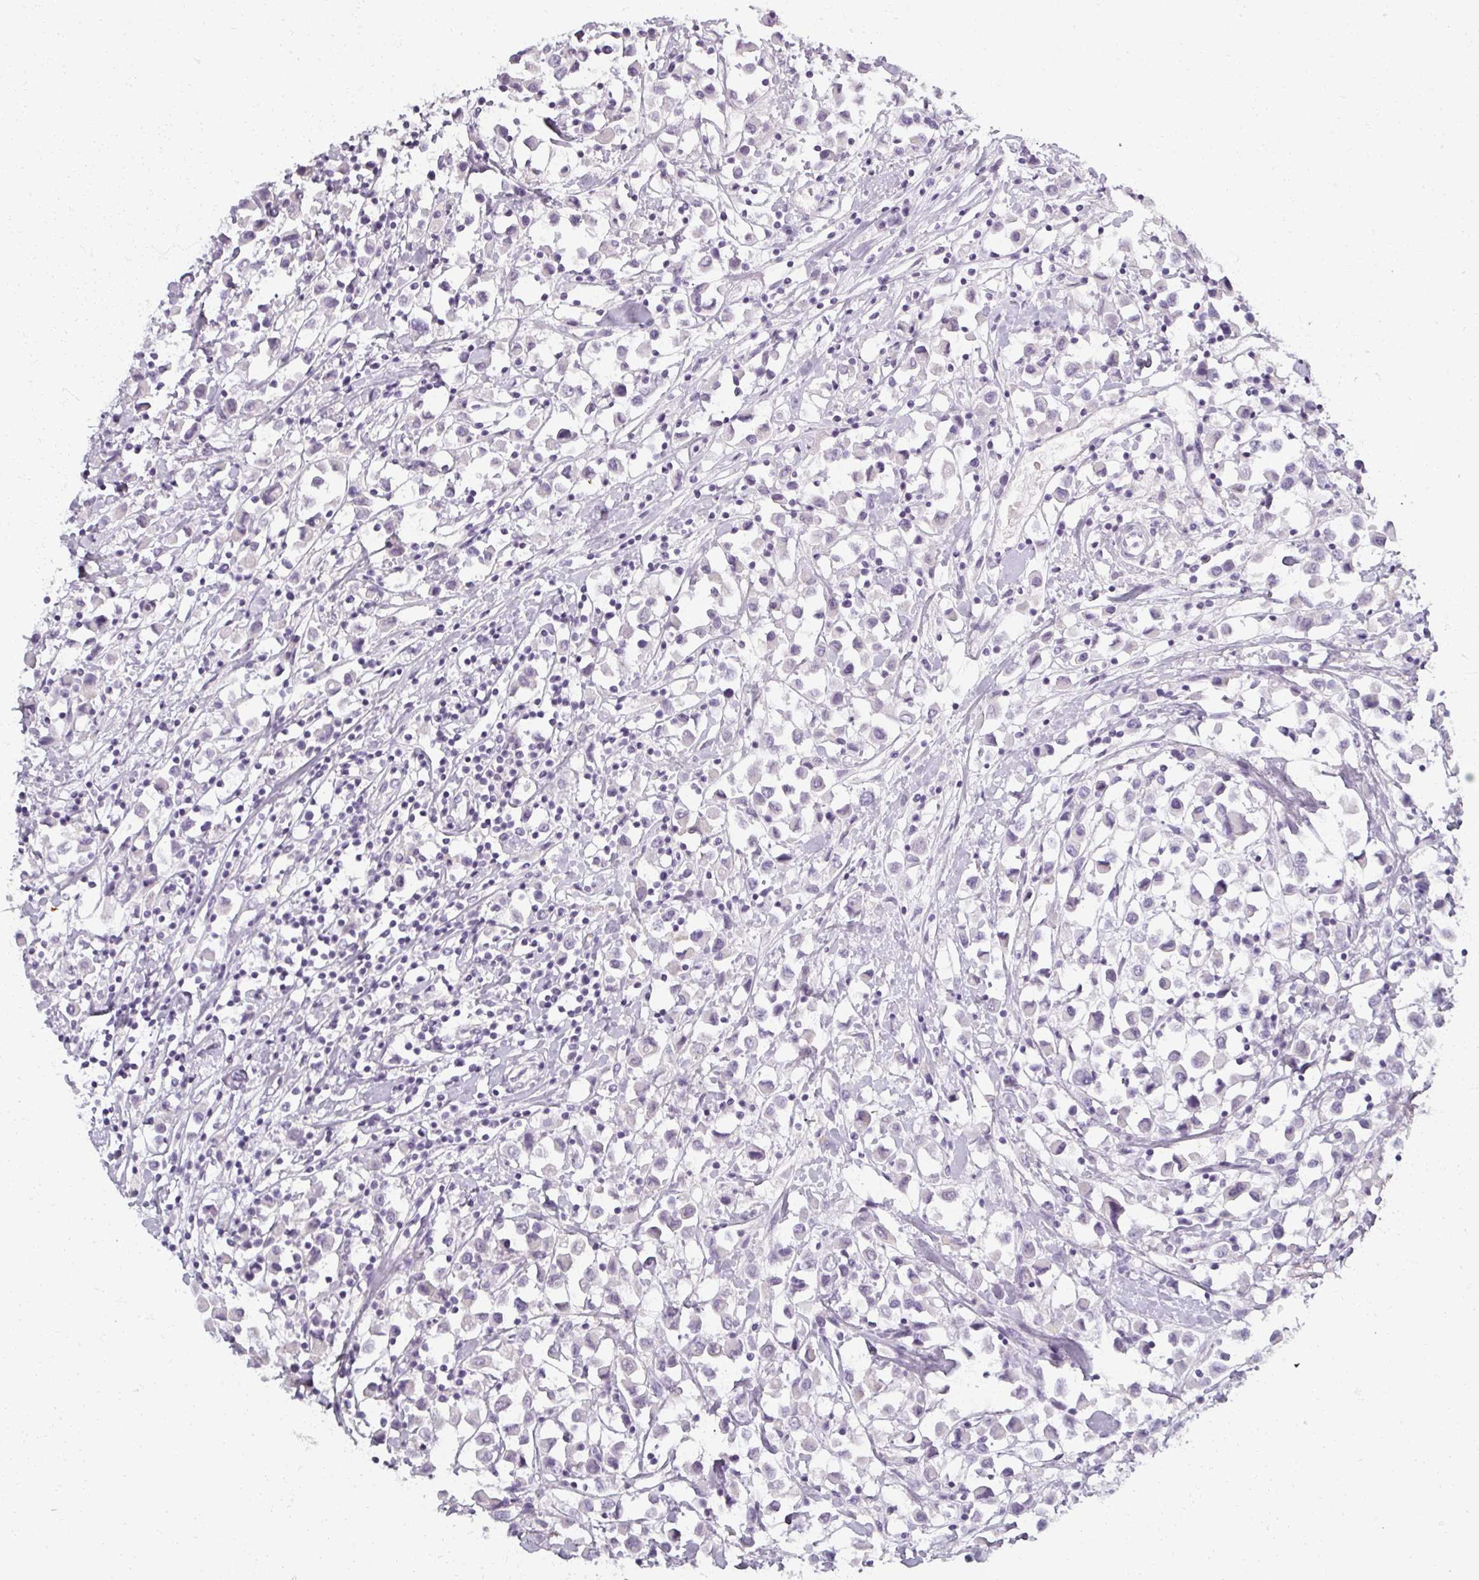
{"staining": {"intensity": "negative", "quantity": "none", "location": "none"}, "tissue": "breast cancer", "cell_type": "Tumor cells", "image_type": "cancer", "snomed": [{"axis": "morphology", "description": "Duct carcinoma"}, {"axis": "topography", "description": "Breast"}], "caption": "Tumor cells show no significant protein positivity in infiltrating ductal carcinoma (breast).", "gene": "REG3G", "patient": {"sex": "female", "age": 61}}